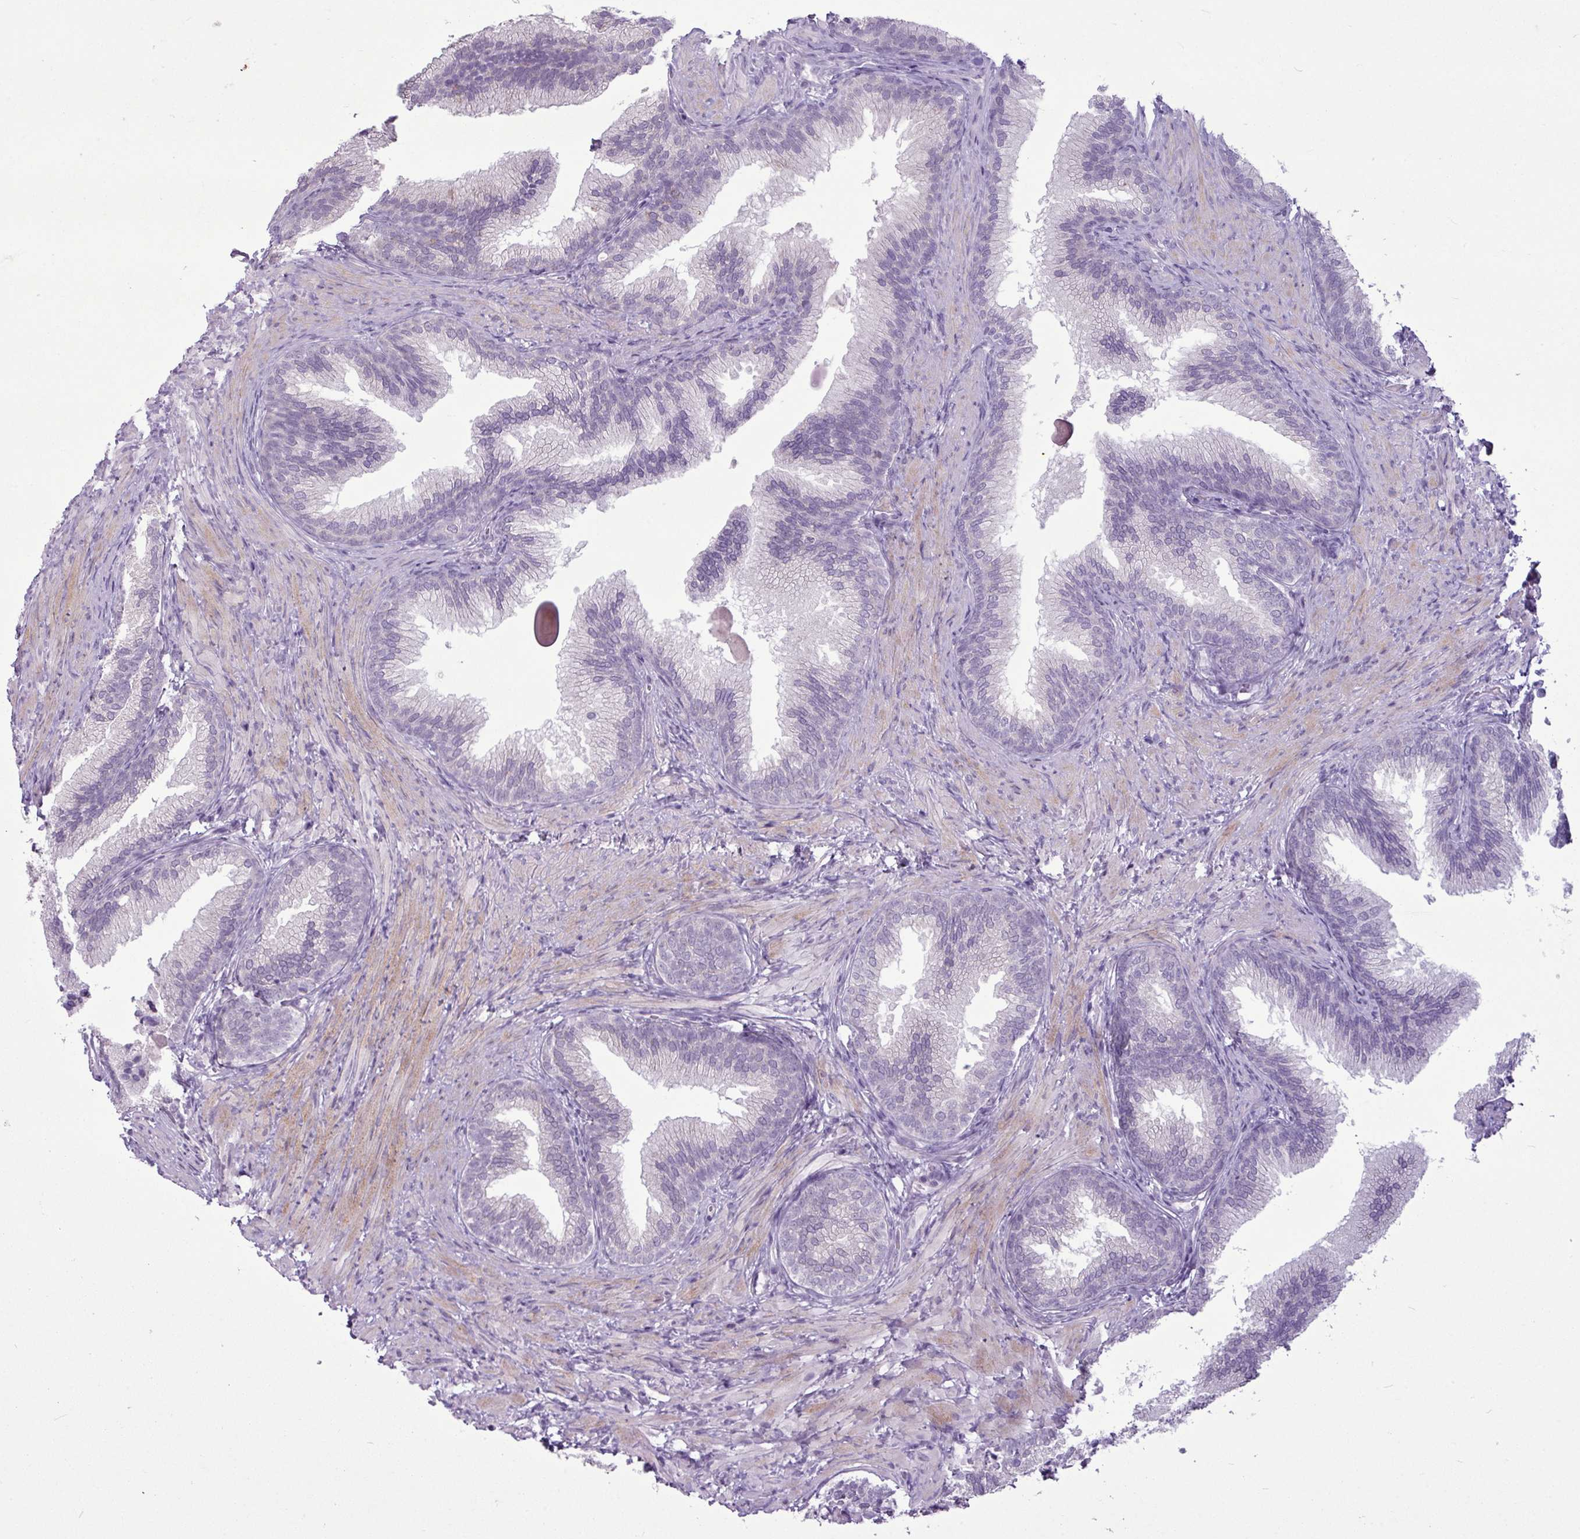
{"staining": {"intensity": "negative", "quantity": "none", "location": "none"}, "tissue": "prostate", "cell_type": "Glandular cells", "image_type": "normal", "snomed": [{"axis": "morphology", "description": "Normal tissue, NOS"}, {"axis": "topography", "description": "Prostate"}], "caption": "The histopathology image exhibits no significant expression in glandular cells of prostate.", "gene": "AMY2A", "patient": {"sex": "male", "age": 76}}